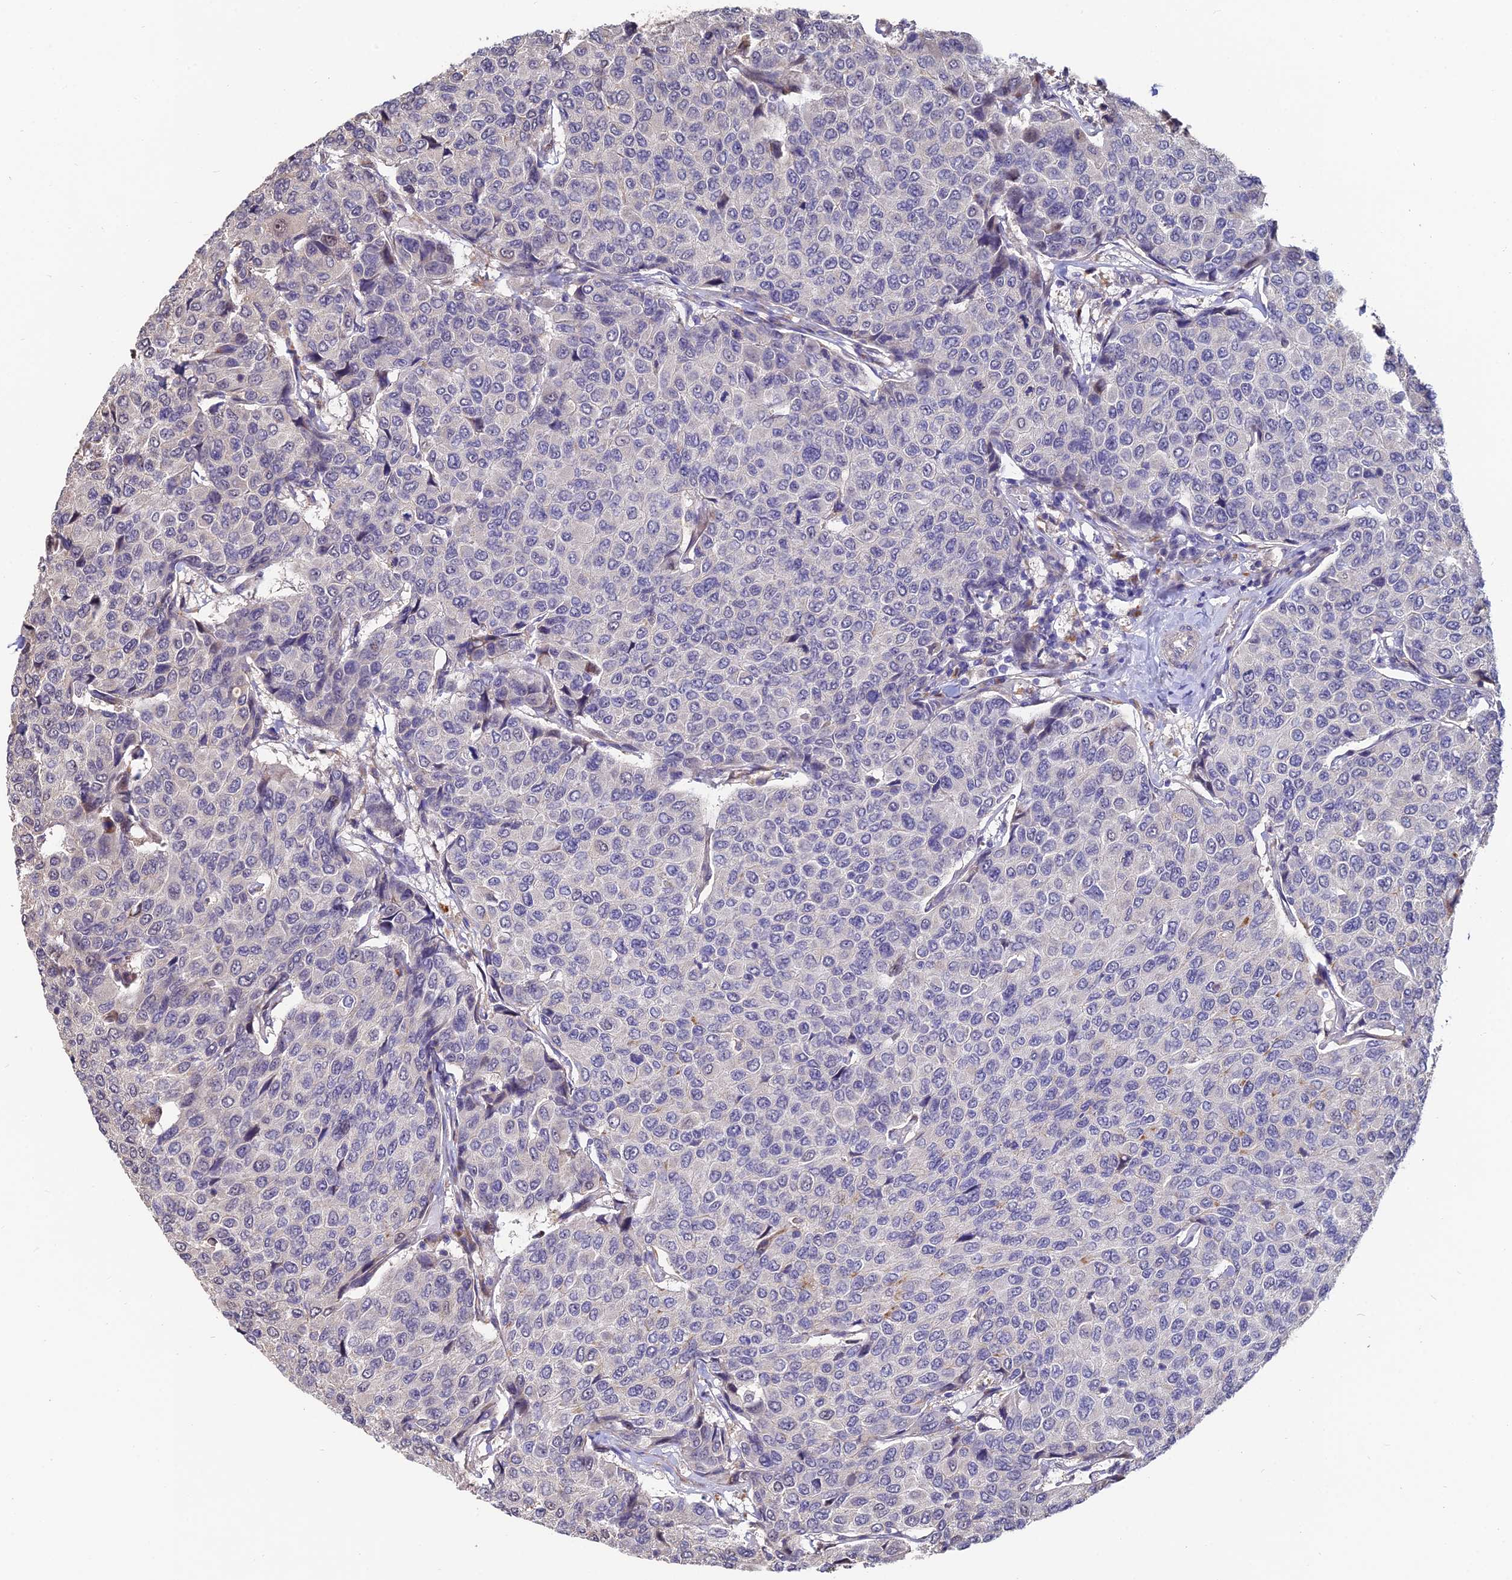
{"staining": {"intensity": "negative", "quantity": "none", "location": "none"}, "tissue": "breast cancer", "cell_type": "Tumor cells", "image_type": "cancer", "snomed": [{"axis": "morphology", "description": "Duct carcinoma"}, {"axis": "topography", "description": "Breast"}], "caption": "High magnification brightfield microscopy of breast cancer stained with DAB (3,3'-diaminobenzidine) (brown) and counterstained with hematoxylin (blue): tumor cells show no significant staining.", "gene": "ACTR5", "patient": {"sex": "female", "age": 55}}